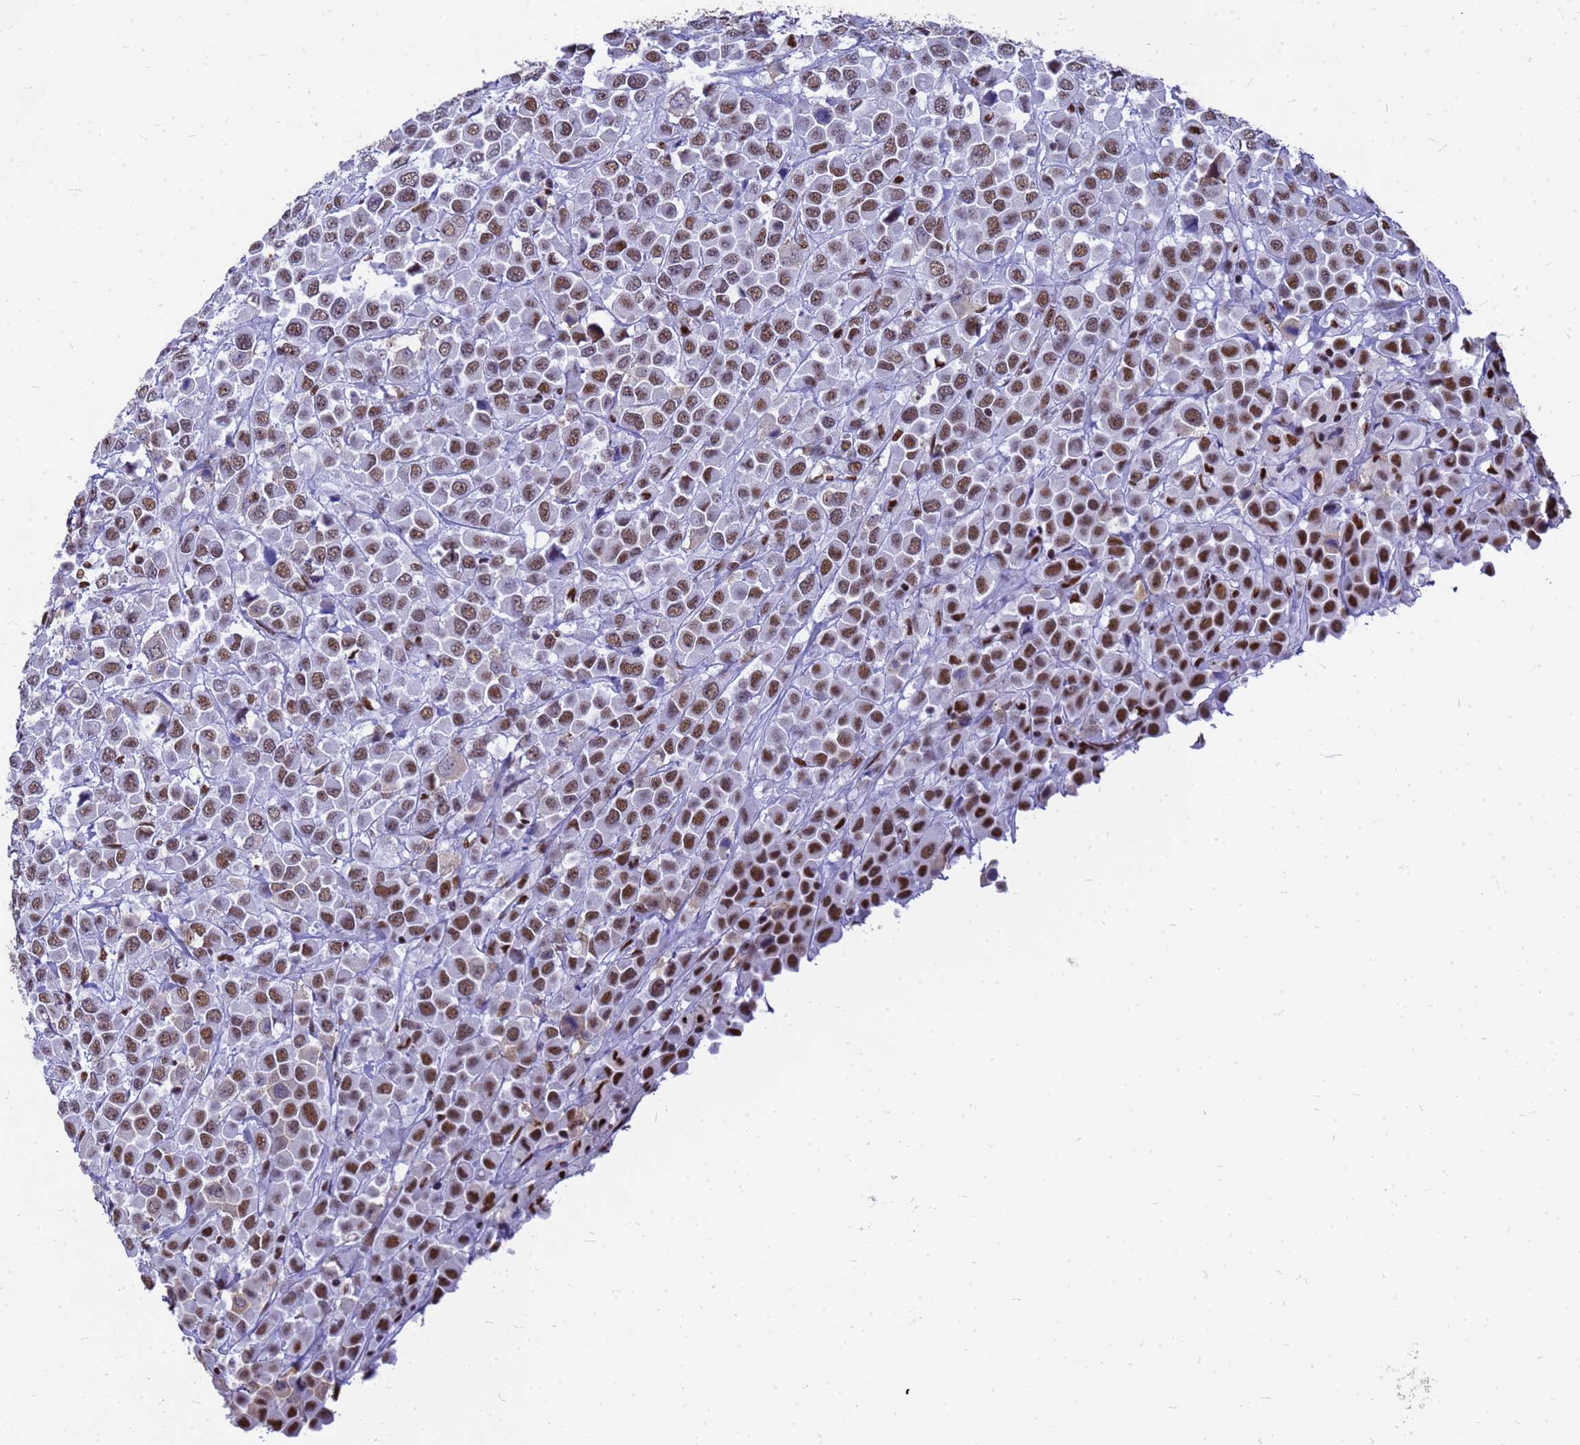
{"staining": {"intensity": "moderate", "quantity": ">75%", "location": "nuclear"}, "tissue": "breast cancer", "cell_type": "Tumor cells", "image_type": "cancer", "snomed": [{"axis": "morphology", "description": "Duct carcinoma"}, {"axis": "topography", "description": "Breast"}], "caption": "This is a photomicrograph of immunohistochemistry (IHC) staining of invasive ductal carcinoma (breast), which shows moderate expression in the nuclear of tumor cells.", "gene": "SART3", "patient": {"sex": "female", "age": 61}}